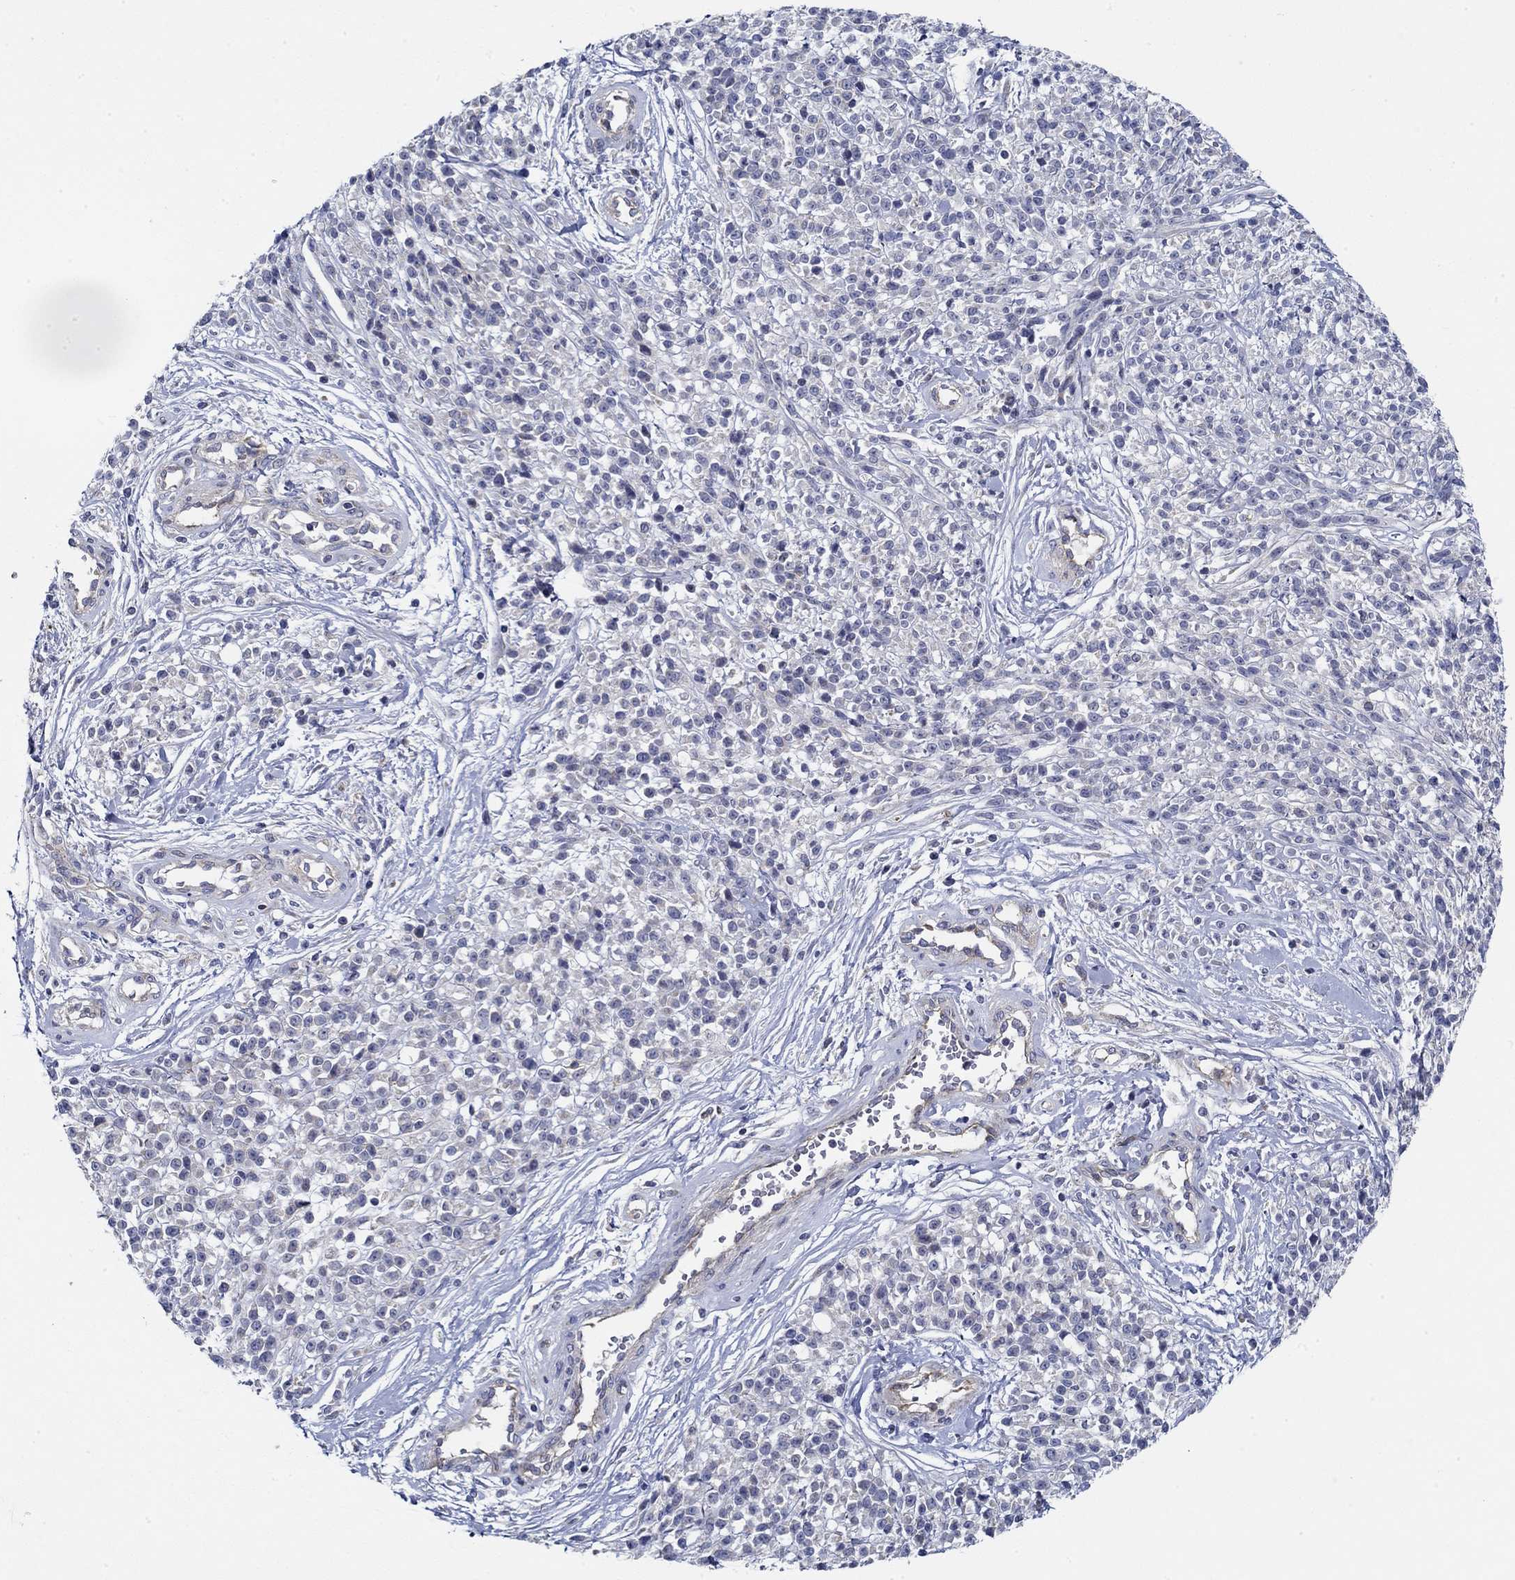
{"staining": {"intensity": "negative", "quantity": "none", "location": "none"}, "tissue": "melanoma", "cell_type": "Tumor cells", "image_type": "cancer", "snomed": [{"axis": "morphology", "description": "Malignant melanoma, NOS"}, {"axis": "topography", "description": "Skin"}, {"axis": "topography", "description": "Skin of trunk"}], "caption": "Immunohistochemical staining of melanoma displays no significant positivity in tumor cells.", "gene": "CFAP61", "patient": {"sex": "male", "age": 74}}